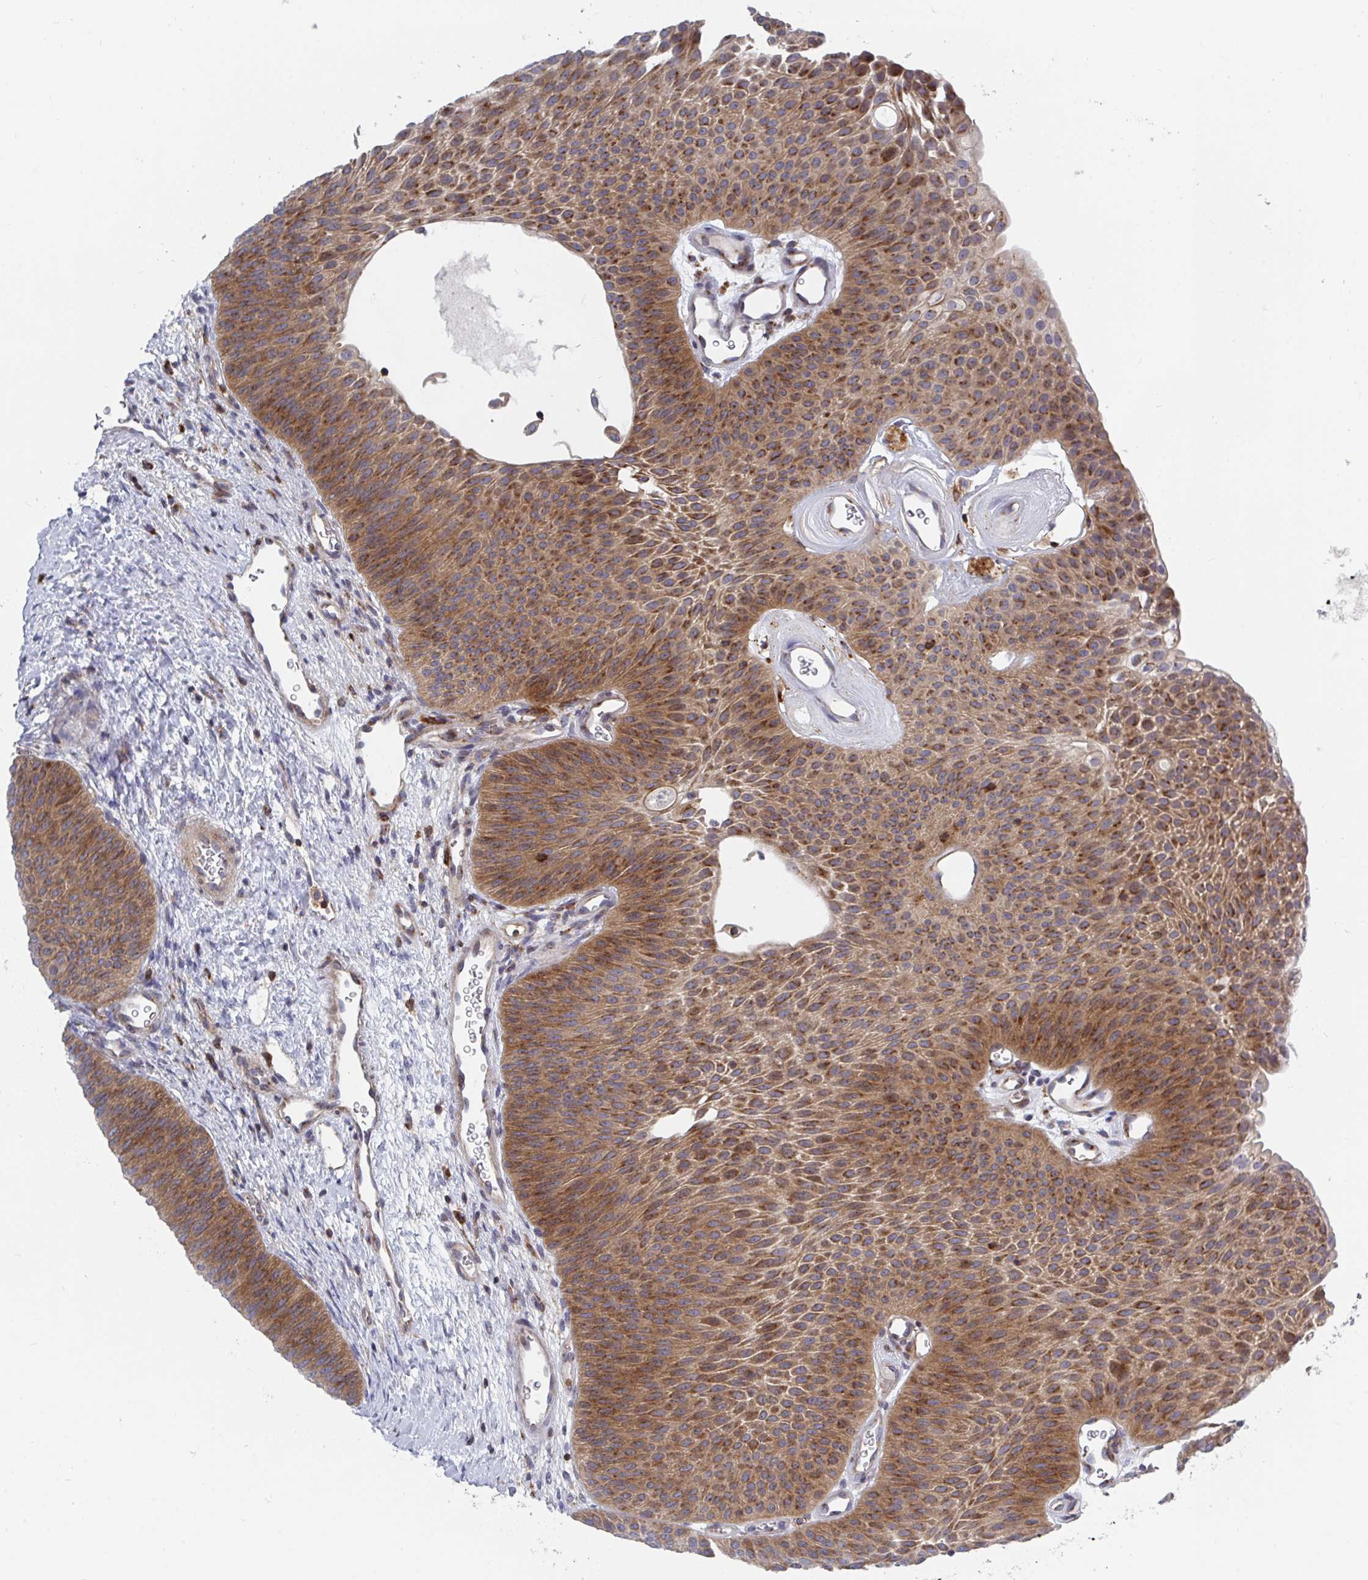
{"staining": {"intensity": "moderate", "quantity": ">75%", "location": "cytoplasmic/membranous"}, "tissue": "urothelial cancer", "cell_type": "Tumor cells", "image_type": "cancer", "snomed": [{"axis": "morphology", "description": "Urothelial carcinoma, Low grade"}, {"axis": "topography", "description": "Urinary bladder"}], "caption": "About >75% of tumor cells in human low-grade urothelial carcinoma exhibit moderate cytoplasmic/membranous protein expression as visualized by brown immunohistochemical staining.", "gene": "FRMD3", "patient": {"sex": "female", "age": 60}}